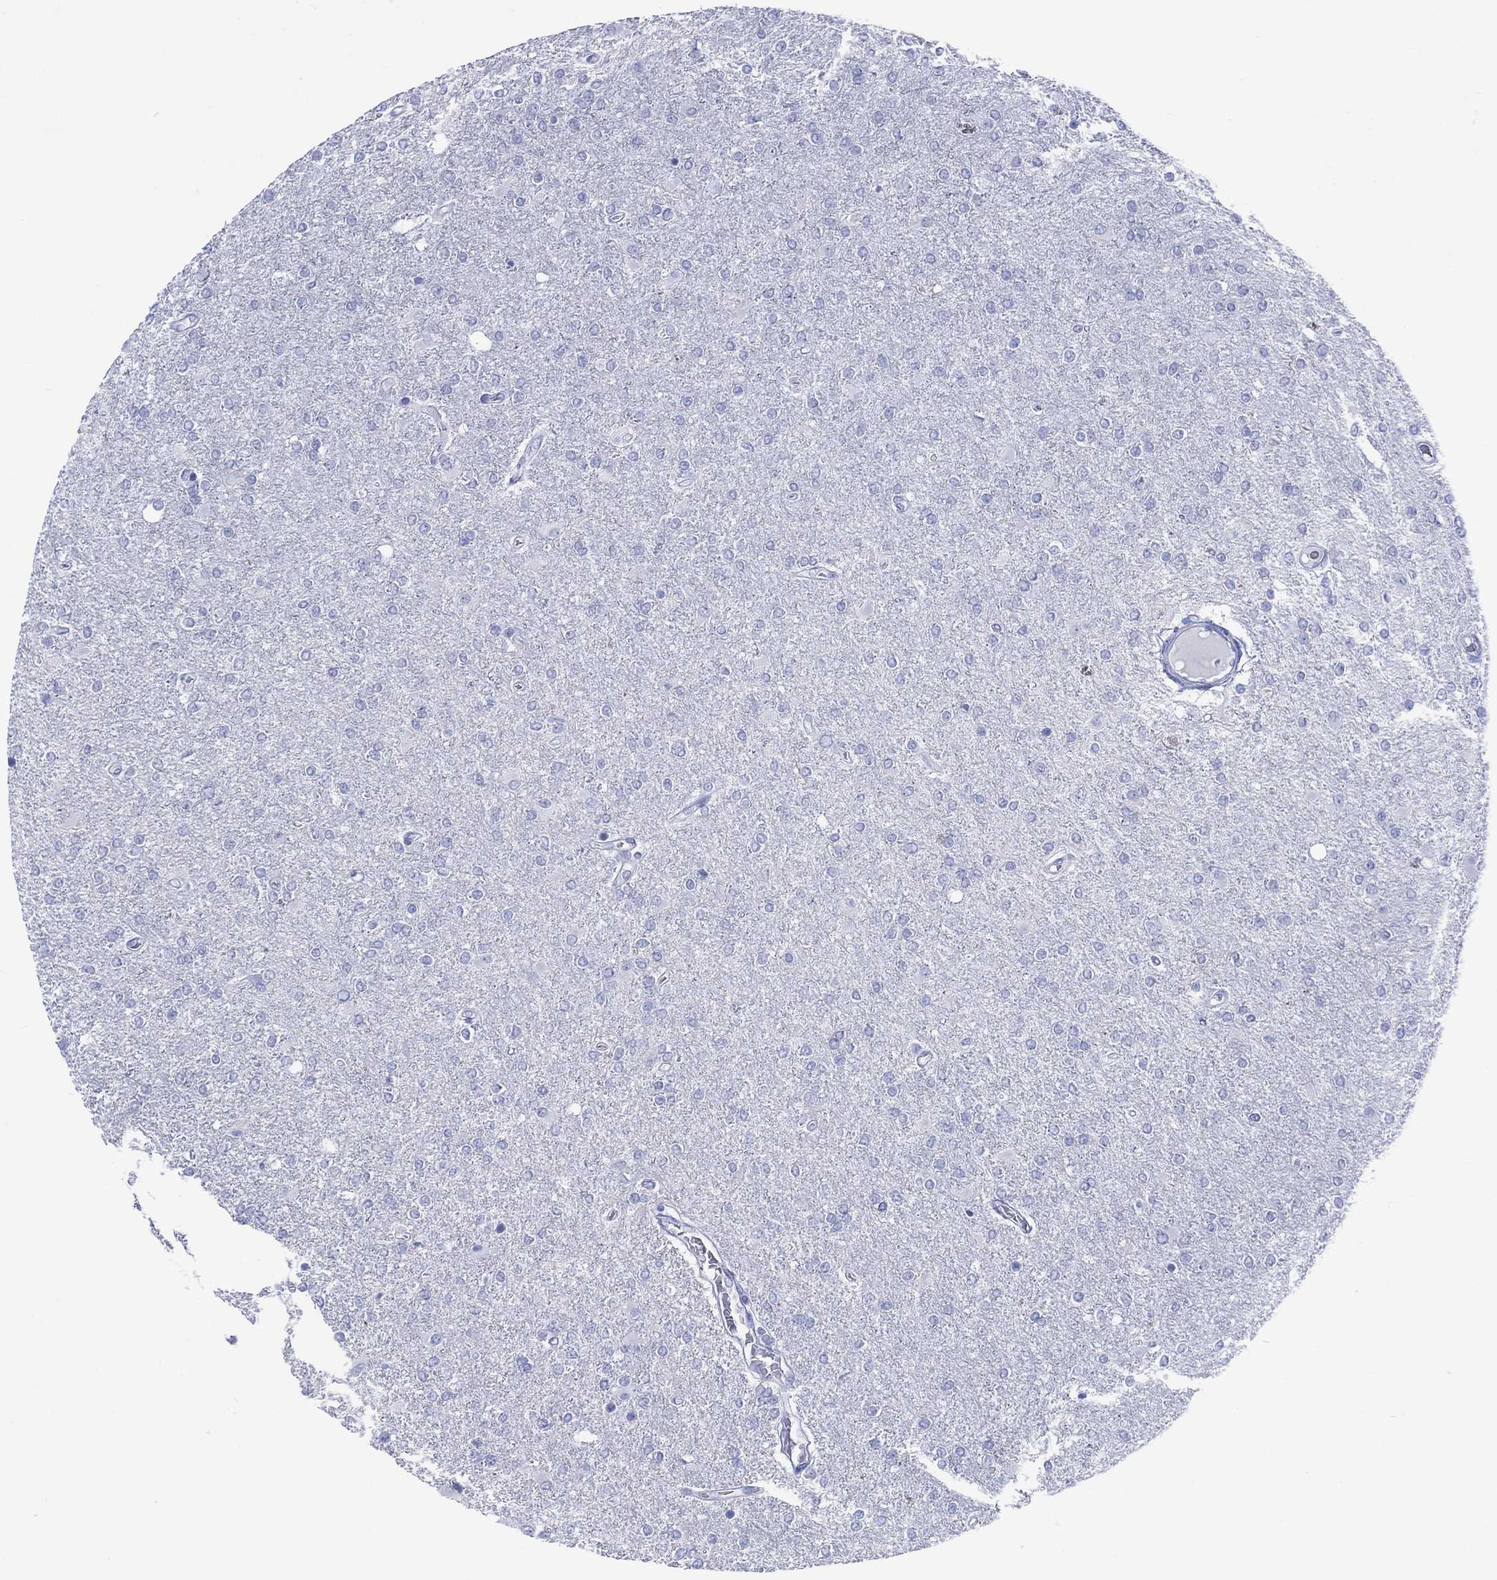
{"staining": {"intensity": "negative", "quantity": "none", "location": "none"}, "tissue": "glioma", "cell_type": "Tumor cells", "image_type": "cancer", "snomed": [{"axis": "morphology", "description": "Glioma, malignant, High grade"}, {"axis": "topography", "description": "Cerebral cortex"}], "caption": "Immunohistochemistry histopathology image of glioma stained for a protein (brown), which reveals no staining in tumor cells.", "gene": "LRRD1", "patient": {"sex": "male", "age": 70}}